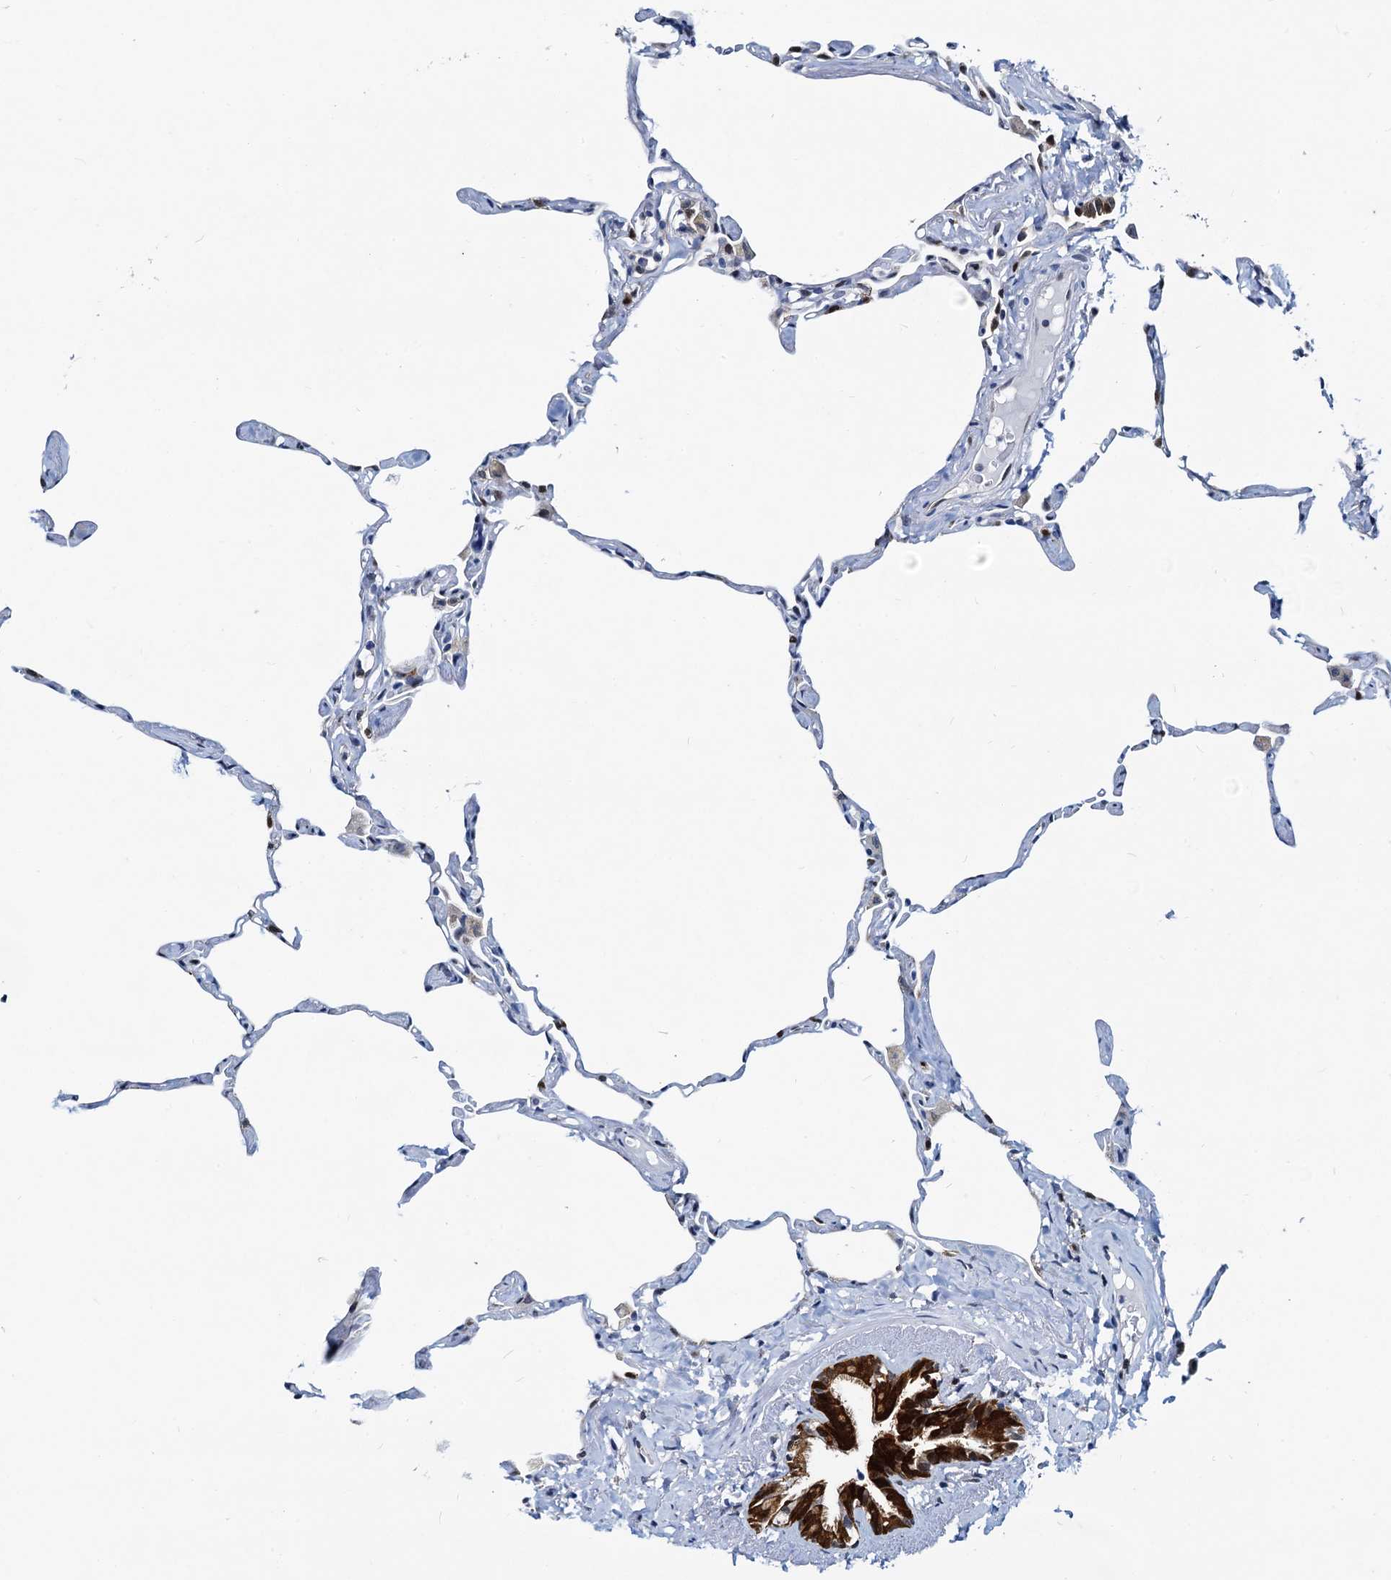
{"staining": {"intensity": "negative", "quantity": "none", "location": "none"}, "tissue": "lung", "cell_type": "Alveolar cells", "image_type": "normal", "snomed": [{"axis": "morphology", "description": "Normal tissue, NOS"}, {"axis": "topography", "description": "Lung"}], "caption": "Immunohistochemistry (IHC) photomicrograph of benign lung: lung stained with DAB (3,3'-diaminobenzidine) exhibits no significant protein staining in alveolar cells.", "gene": "PTGES3", "patient": {"sex": "male", "age": 65}}